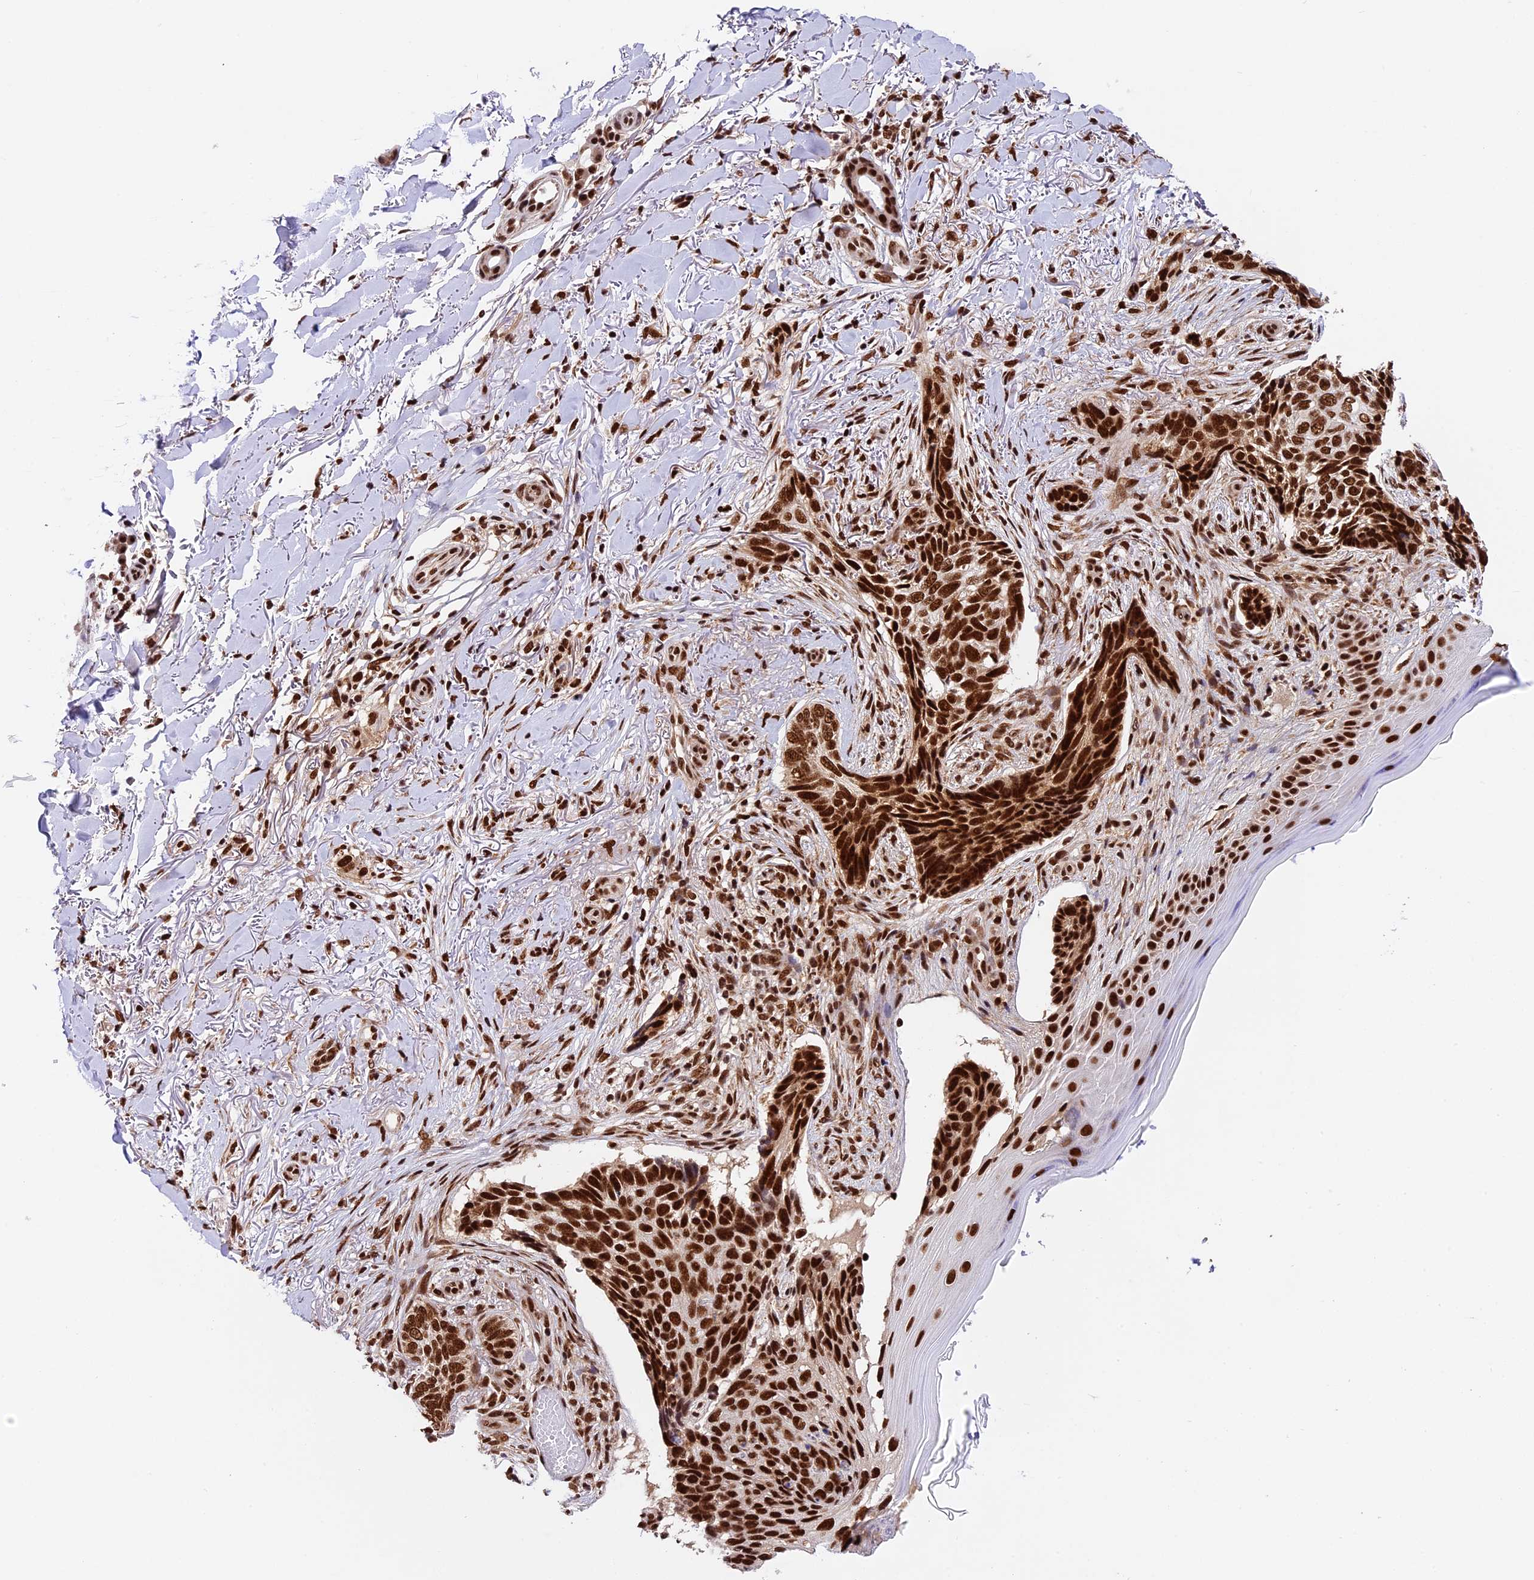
{"staining": {"intensity": "strong", "quantity": ">75%", "location": "nuclear"}, "tissue": "skin cancer", "cell_type": "Tumor cells", "image_type": "cancer", "snomed": [{"axis": "morphology", "description": "Normal tissue, NOS"}, {"axis": "morphology", "description": "Basal cell carcinoma"}, {"axis": "topography", "description": "Skin"}], "caption": "Human skin basal cell carcinoma stained with a protein marker shows strong staining in tumor cells.", "gene": "RAMAC", "patient": {"sex": "female", "age": 67}}